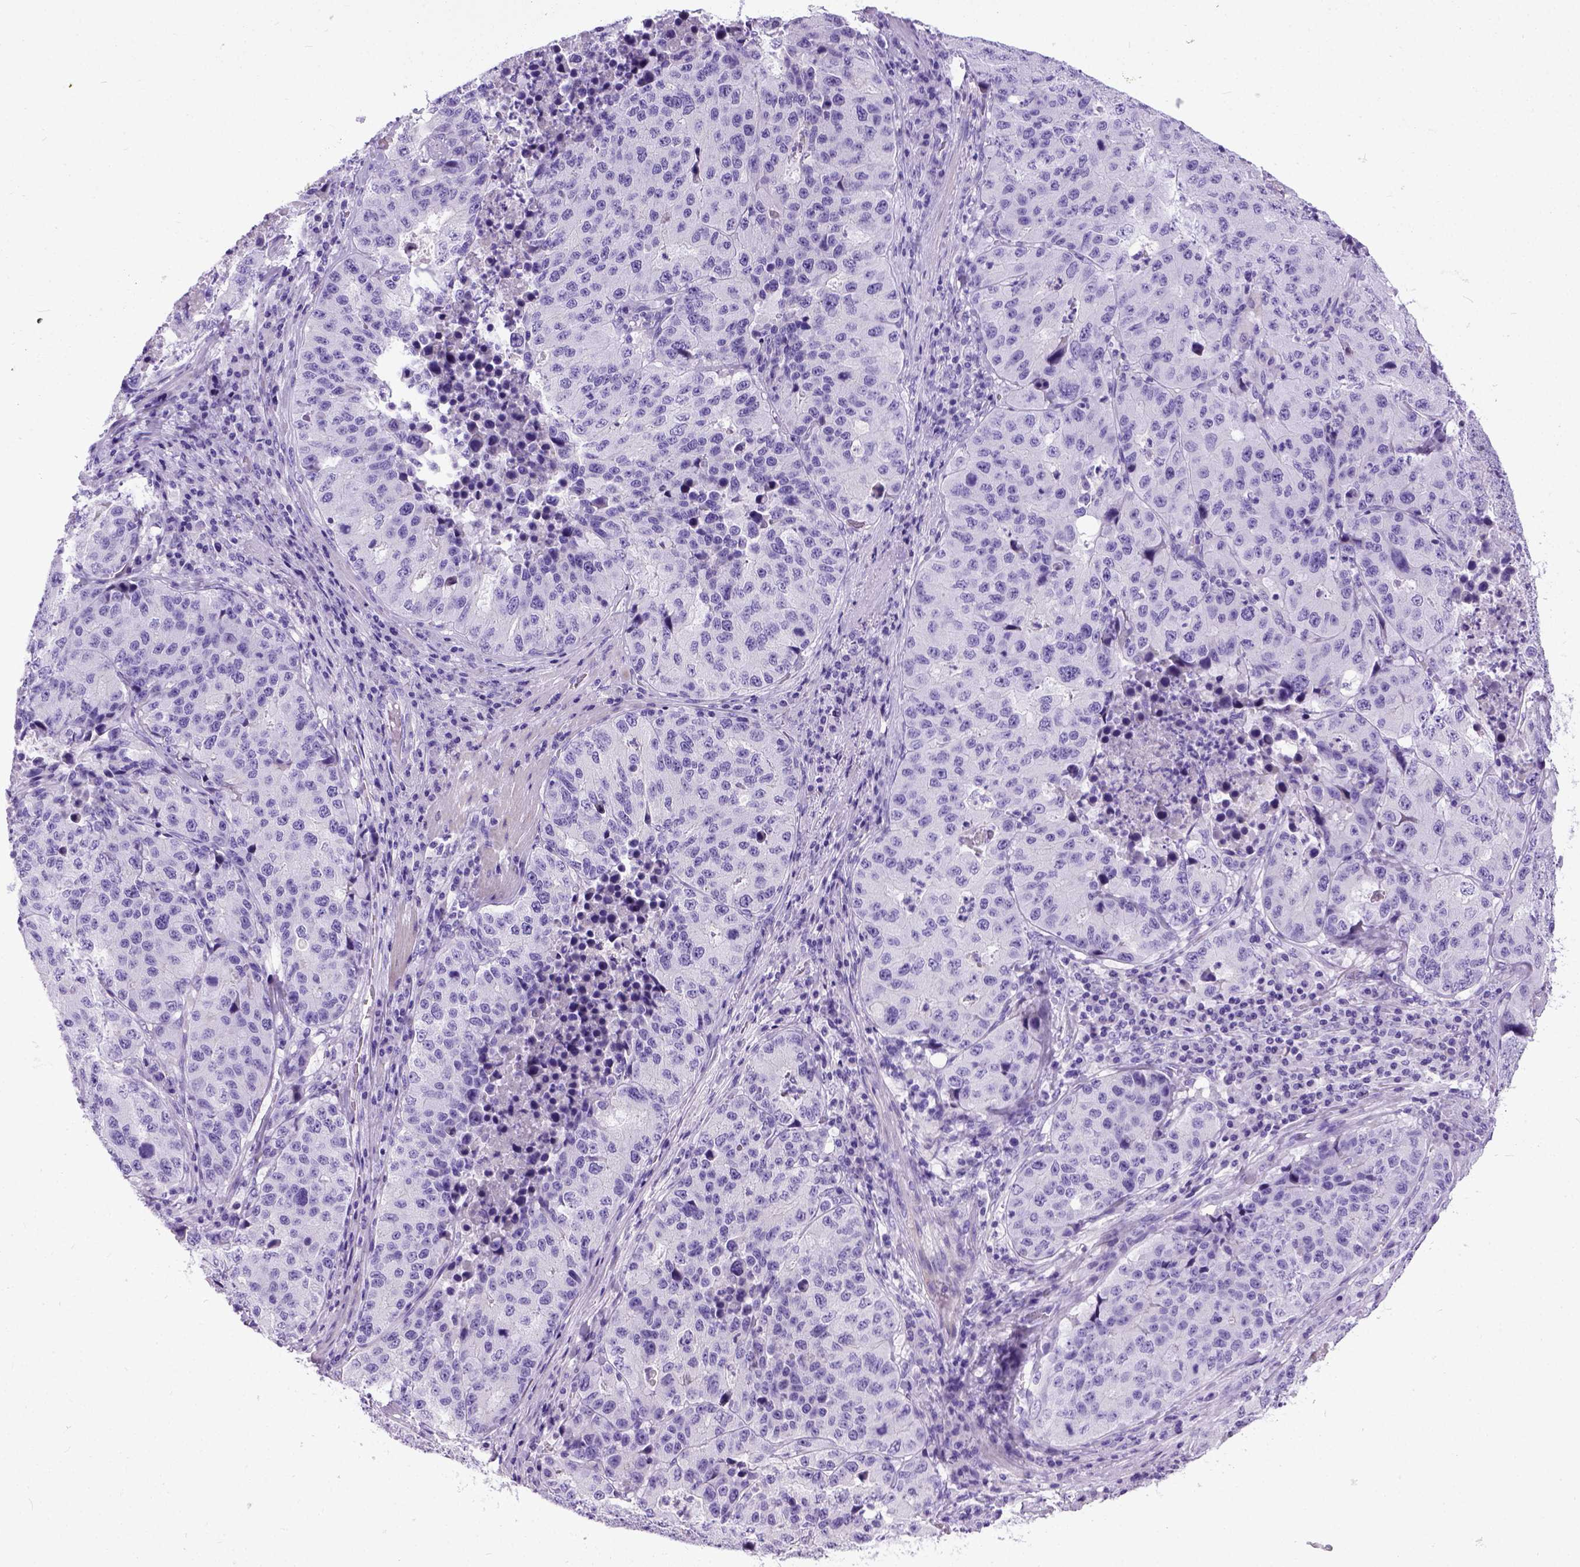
{"staining": {"intensity": "negative", "quantity": "none", "location": "none"}, "tissue": "stomach cancer", "cell_type": "Tumor cells", "image_type": "cancer", "snomed": [{"axis": "morphology", "description": "Adenocarcinoma, NOS"}, {"axis": "topography", "description": "Stomach"}], "caption": "There is no significant staining in tumor cells of stomach cancer (adenocarcinoma). Brightfield microscopy of IHC stained with DAB (3,3'-diaminobenzidine) (brown) and hematoxylin (blue), captured at high magnification.", "gene": "IGF2", "patient": {"sex": "male", "age": 71}}